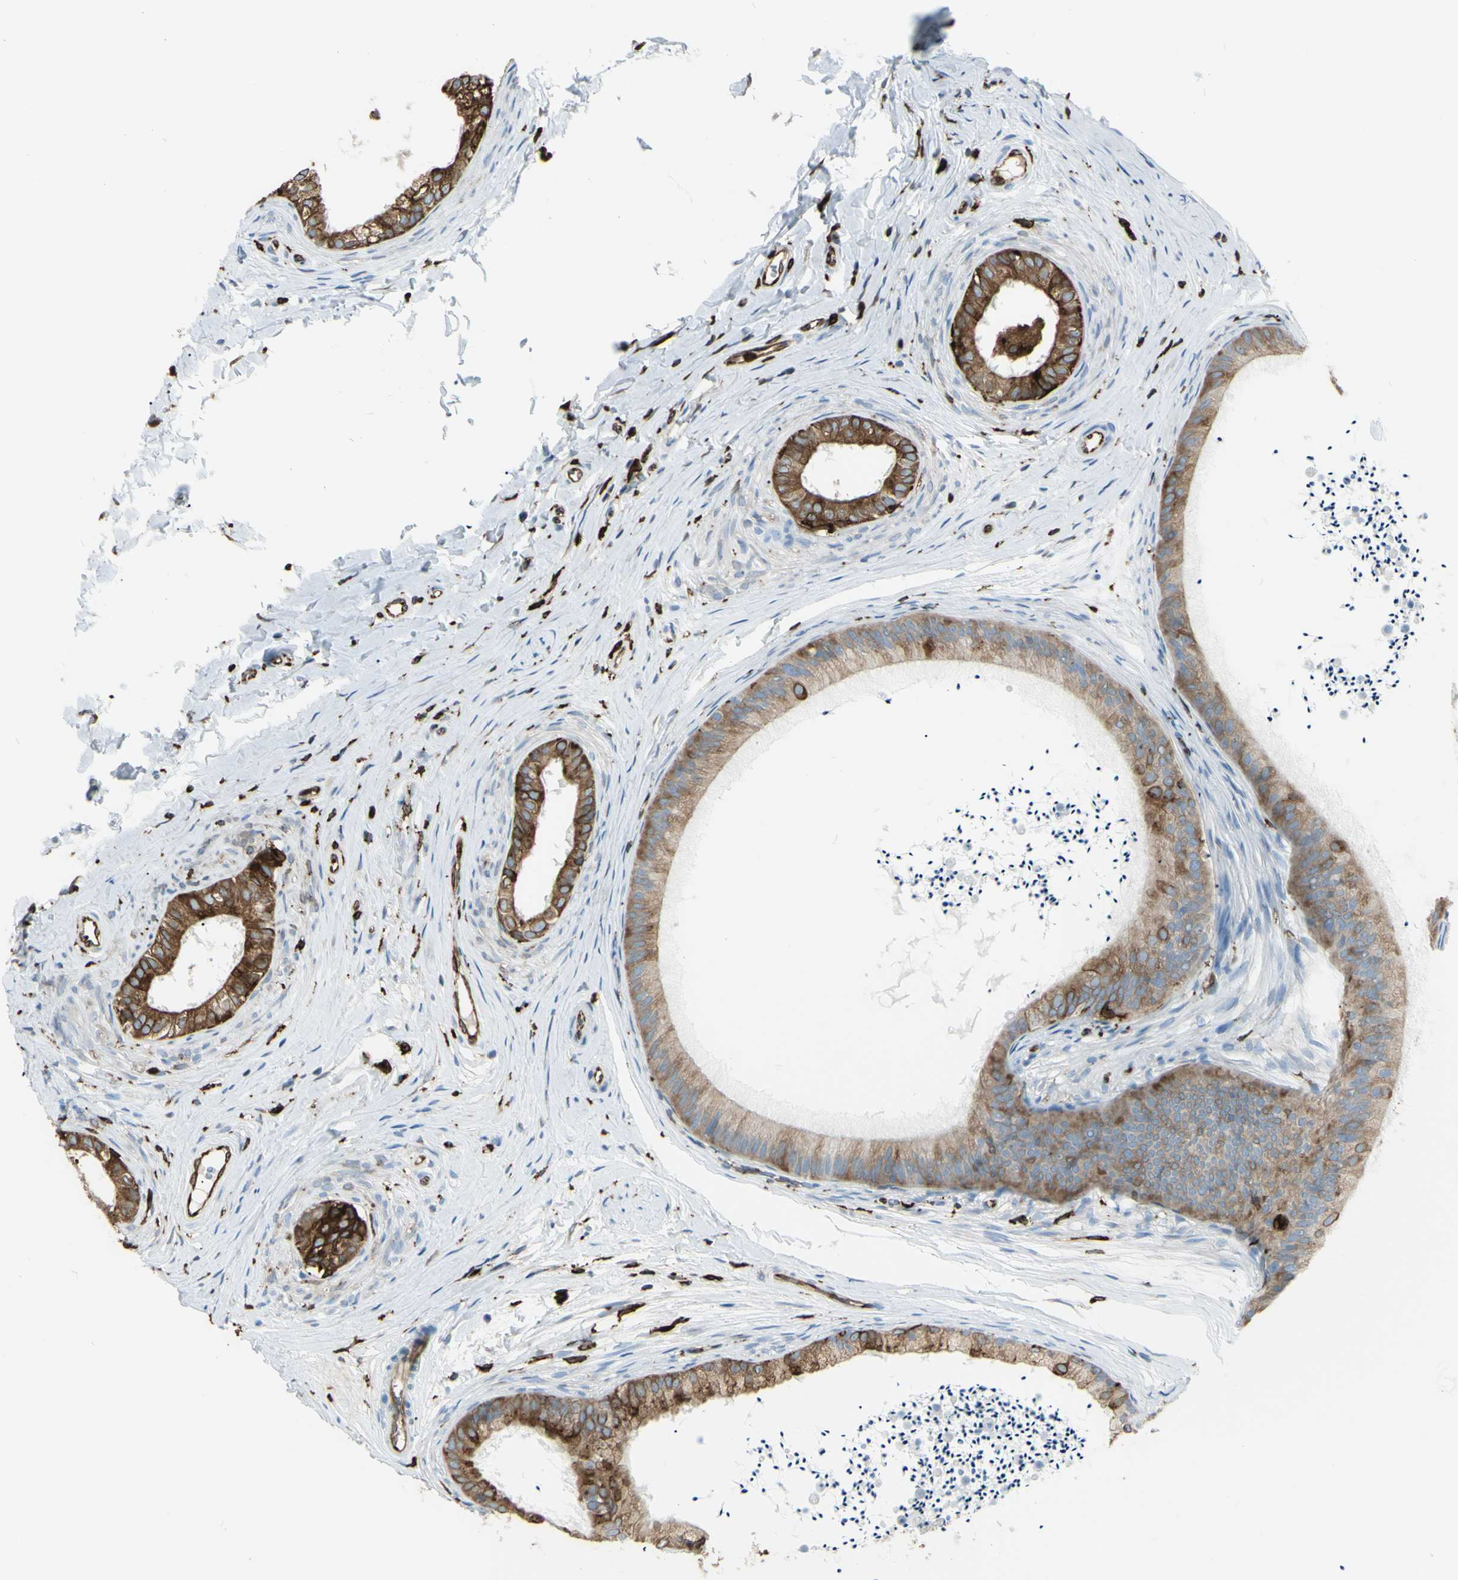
{"staining": {"intensity": "strong", "quantity": ">75%", "location": "cytoplasmic/membranous"}, "tissue": "epididymis", "cell_type": "Glandular cells", "image_type": "normal", "snomed": [{"axis": "morphology", "description": "Normal tissue, NOS"}, {"axis": "topography", "description": "Epididymis"}], "caption": "Immunohistochemistry (IHC) staining of benign epididymis, which demonstrates high levels of strong cytoplasmic/membranous expression in approximately >75% of glandular cells indicating strong cytoplasmic/membranous protein staining. The staining was performed using DAB (brown) for protein detection and nuclei were counterstained in hematoxylin (blue).", "gene": "CD74", "patient": {"sex": "male", "age": 56}}